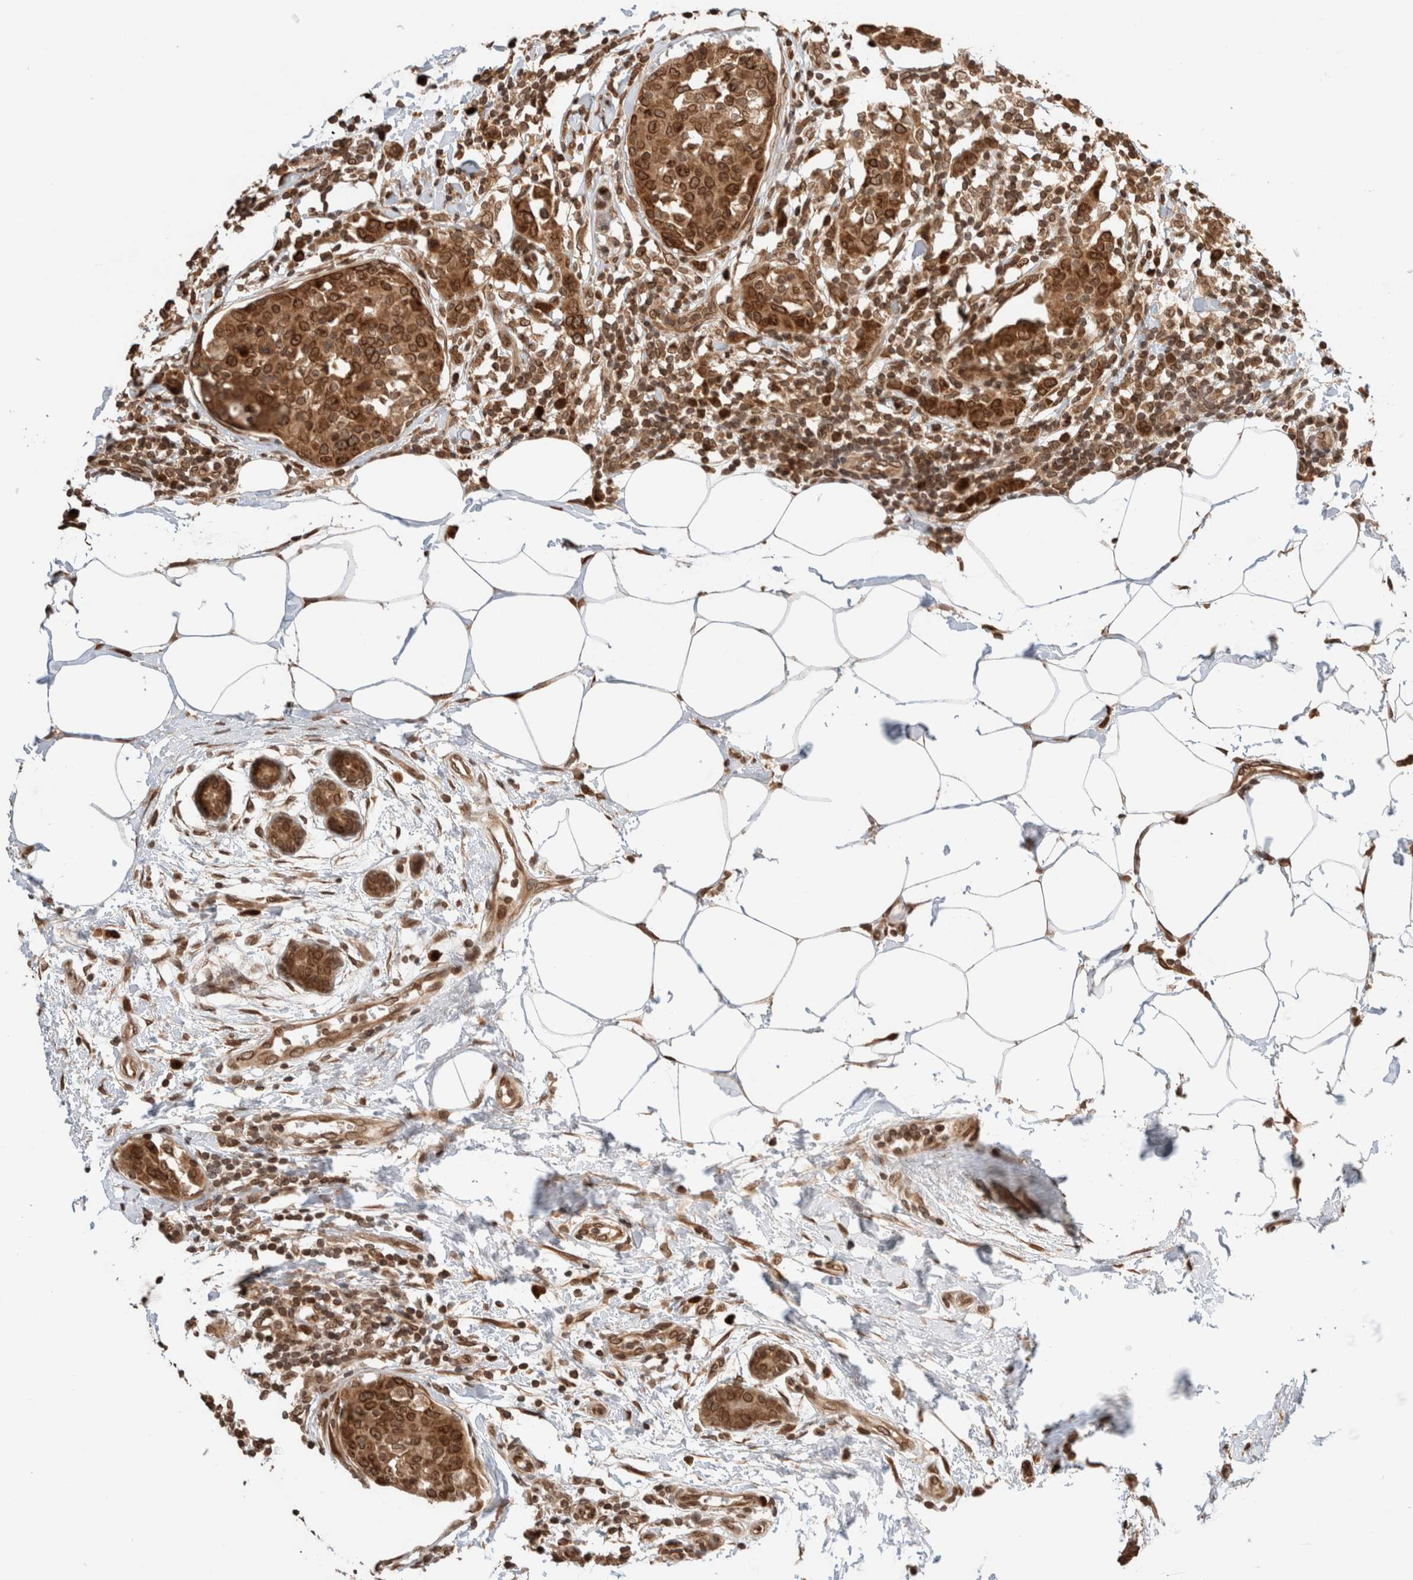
{"staining": {"intensity": "strong", "quantity": ">75%", "location": "cytoplasmic/membranous,nuclear"}, "tissue": "breast cancer", "cell_type": "Tumor cells", "image_type": "cancer", "snomed": [{"axis": "morphology", "description": "Normal tissue, NOS"}, {"axis": "morphology", "description": "Duct carcinoma"}, {"axis": "topography", "description": "Breast"}], "caption": "Immunohistochemical staining of breast cancer (invasive ductal carcinoma) reveals high levels of strong cytoplasmic/membranous and nuclear staining in about >75% of tumor cells. Using DAB (brown) and hematoxylin (blue) stains, captured at high magnification using brightfield microscopy.", "gene": "TPR", "patient": {"sex": "female", "age": 37}}